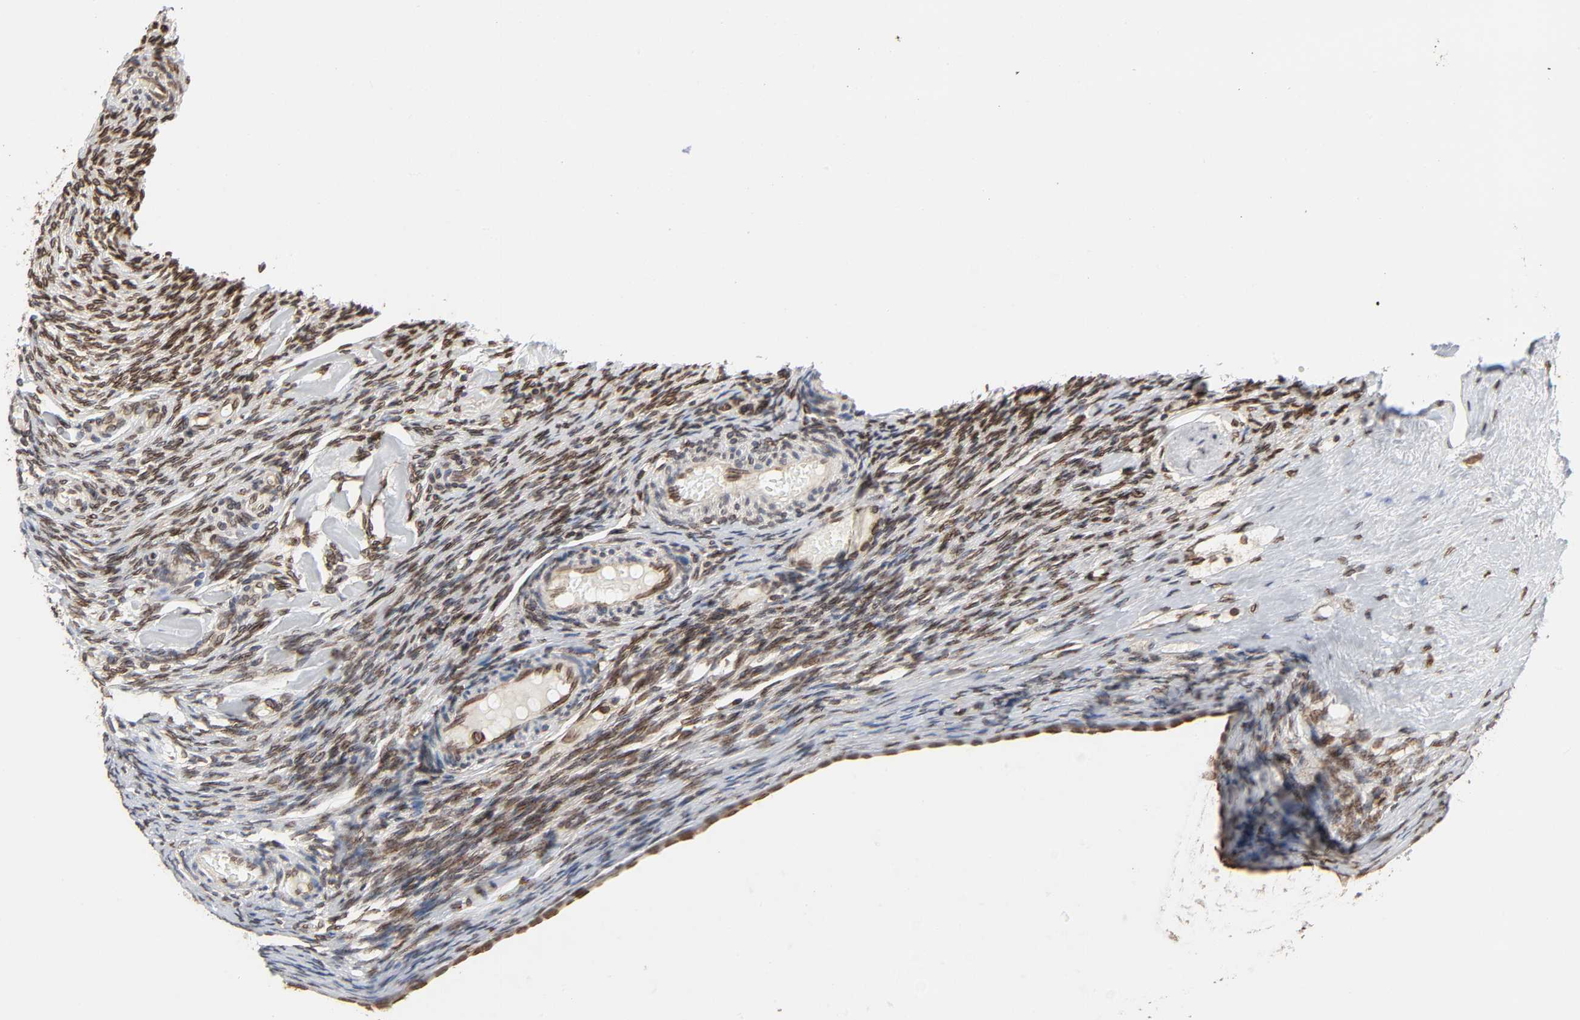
{"staining": {"intensity": "strong", "quantity": ">75%", "location": "cytoplasmic/membranous,nuclear"}, "tissue": "ovary", "cell_type": "Ovarian stroma cells", "image_type": "normal", "snomed": [{"axis": "morphology", "description": "Normal tissue, NOS"}, {"axis": "topography", "description": "Ovary"}], "caption": "High-magnification brightfield microscopy of normal ovary stained with DAB (3,3'-diaminobenzidine) (brown) and counterstained with hematoxylin (blue). ovarian stroma cells exhibit strong cytoplasmic/membranous,nuclear expression is identified in approximately>75% of cells. (DAB IHC with brightfield microscopy, high magnification).", "gene": "RANGAP1", "patient": {"sex": "female", "age": 60}}